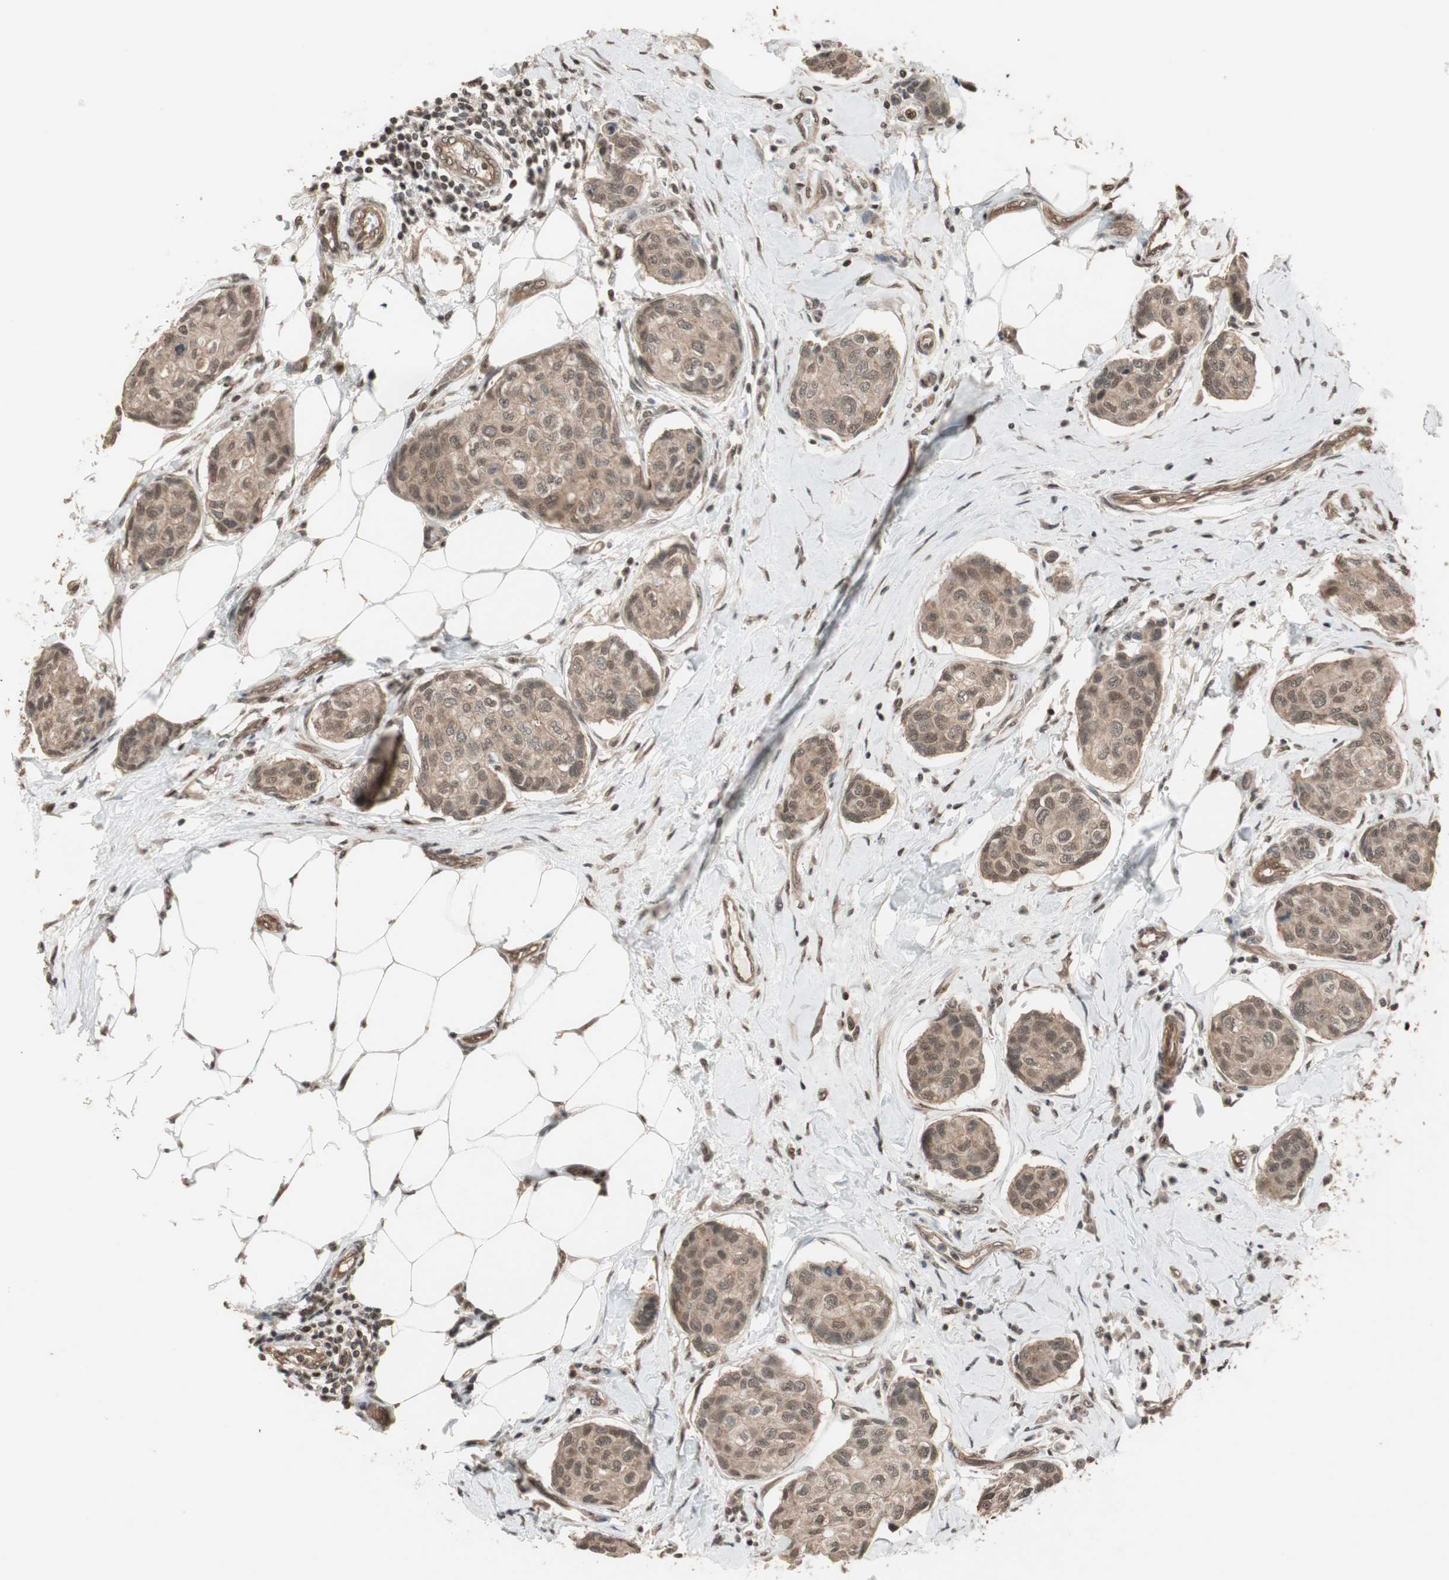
{"staining": {"intensity": "moderate", "quantity": ">75%", "location": "cytoplasmic/membranous"}, "tissue": "breast cancer", "cell_type": "Tumor cells", "image_type": "cancer", "snomed": [{"axis": "morphology", "description": "Duct carcinoma"}, {"axis": "topography", "description": "Breast"}], "caption": "Brown immunohistochemical staining in human breast cancer demonstrates moderate cytoplasmic/membranous expression in about >75% of tumor cells.", "gene": "DRAP1", "patient": {"sex": "female", "age": 80}}